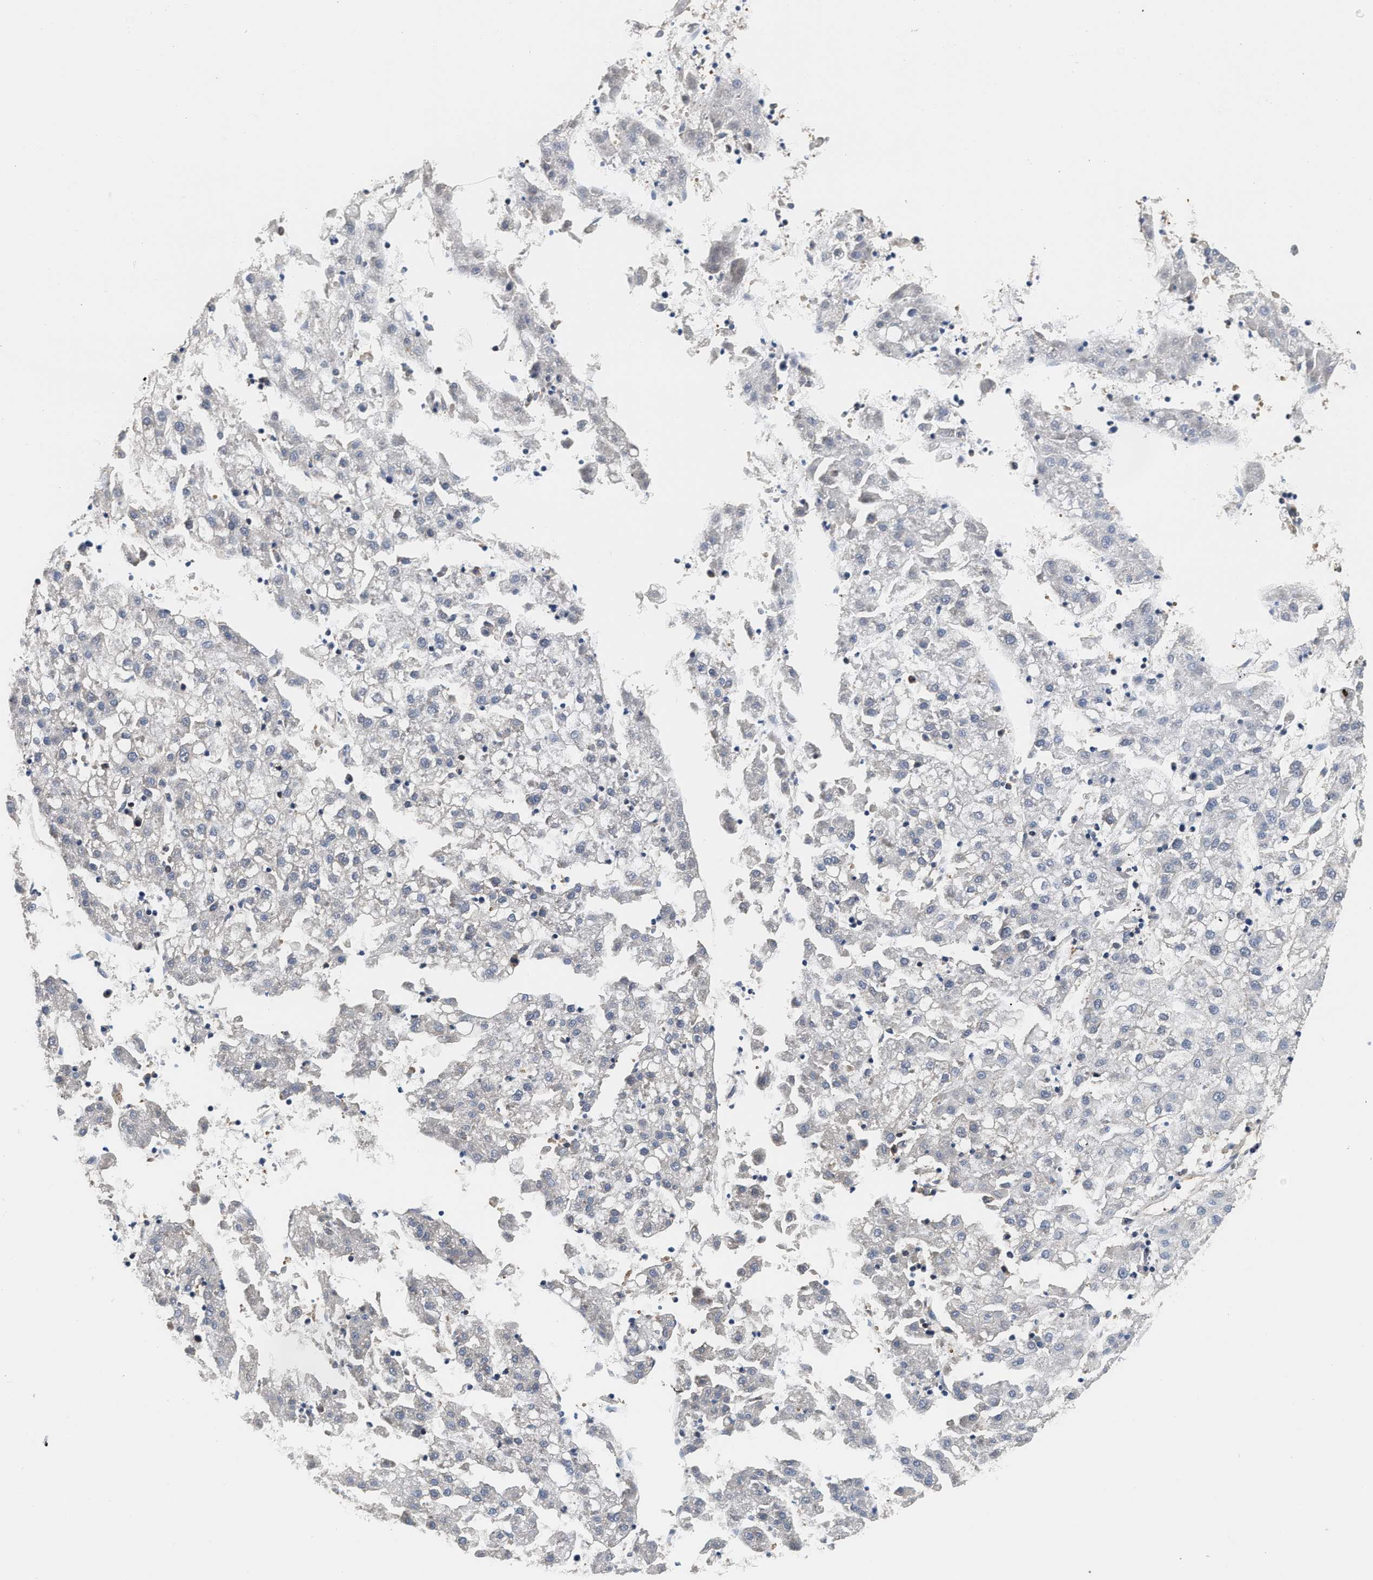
{"staining": {"intensity": "negative", "quantity": "none", "location": "none"}, "tissue": "liver cancer", "cell_type": "Tumor cells", "image_type": "cancer", "snomed": [{"axis": "morphology", "description": "Carcinoma, Hepatocellular, NOS"}, {"axis": "topography", "description": "Liver"}], "caption": "Immunohistochemistry (IHC) image of liver cancer stained for a protein (brown), which exhibits no expression in tumor cells.", "gene": "SCAI", "patient": {"sex": "male", "age": 72}}